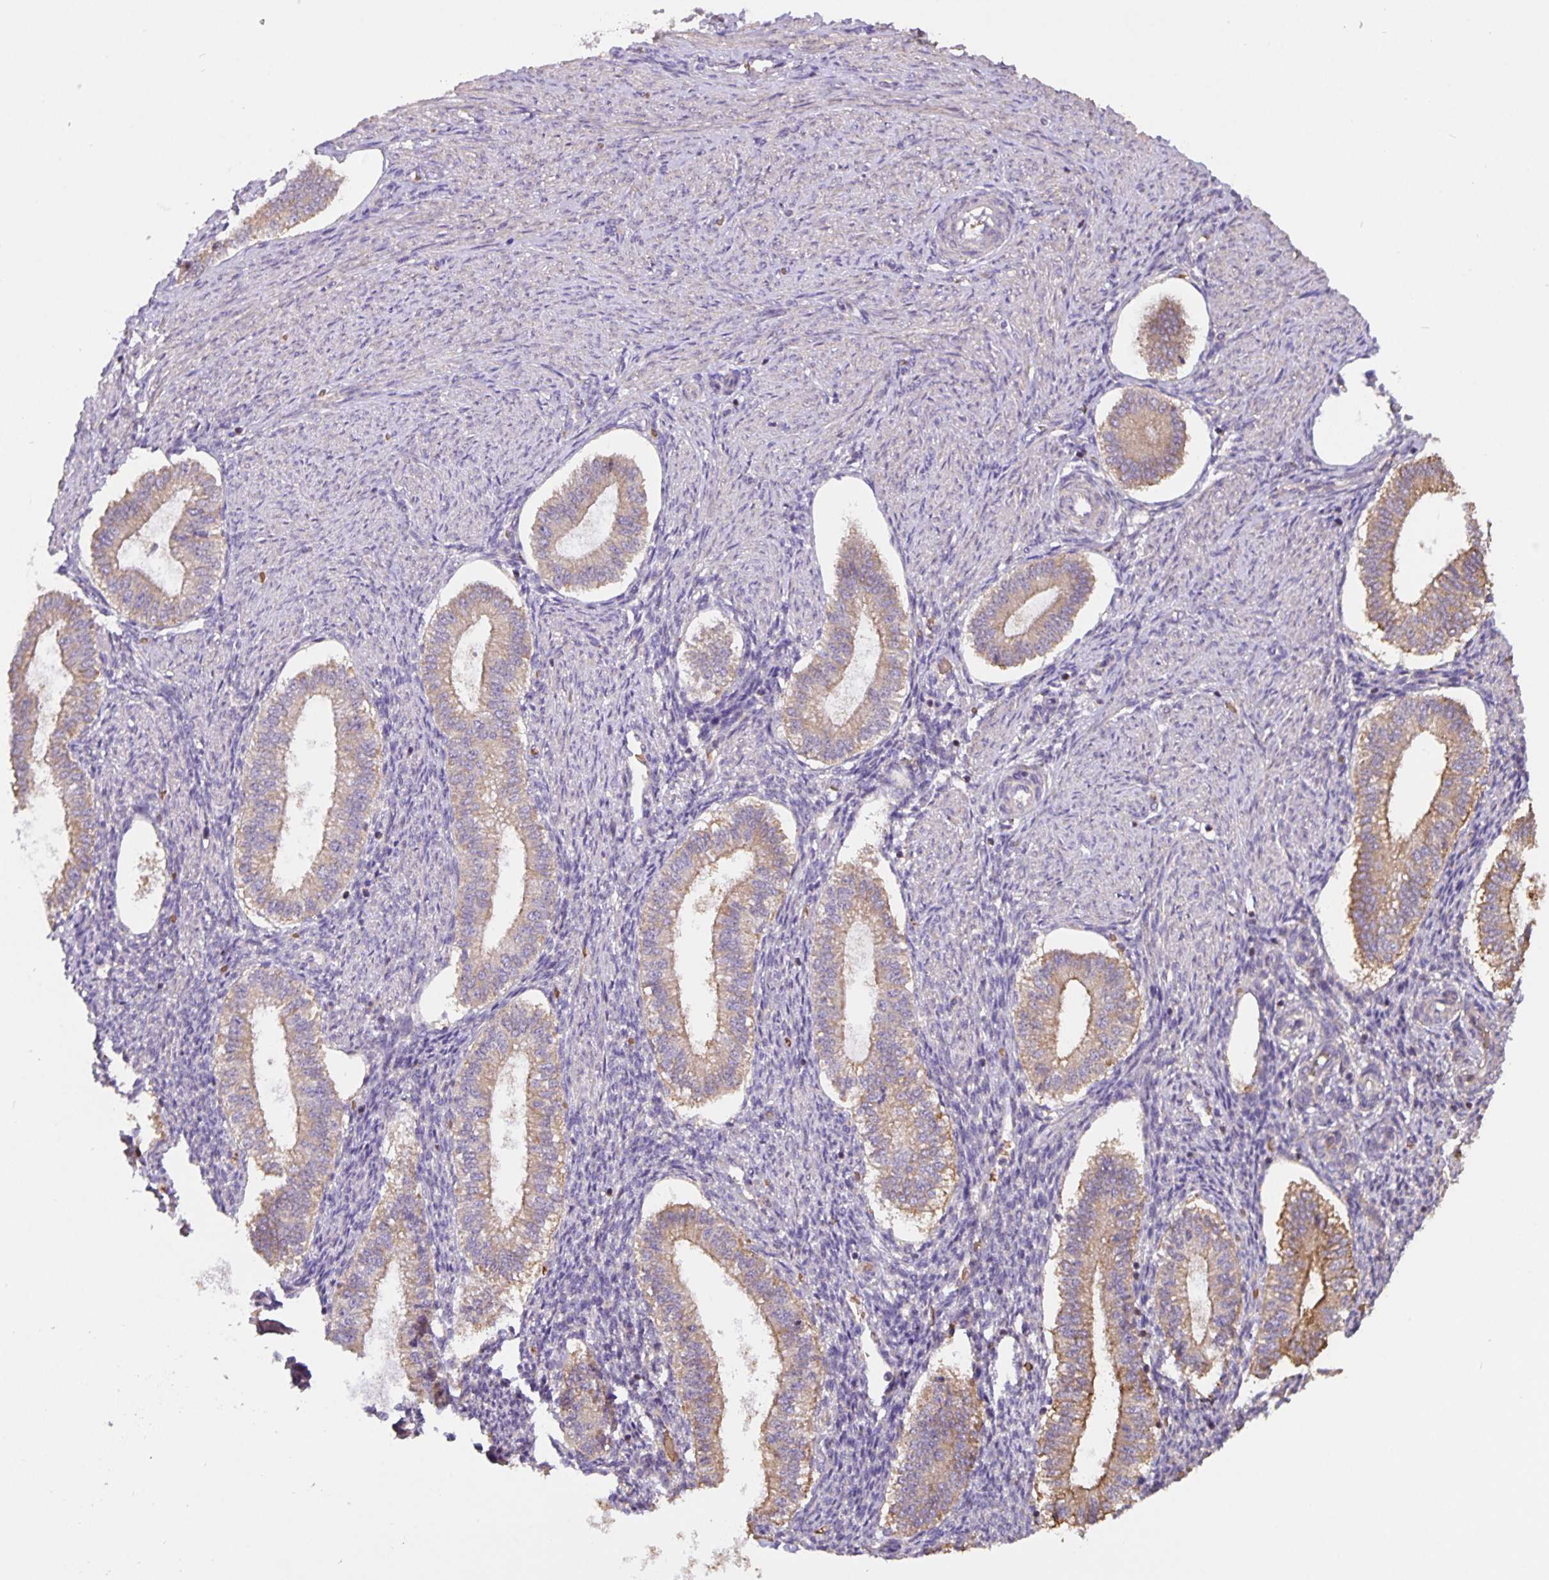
{"staining": {"intensity": "weak", "quantity": "<25%", "location": "cytoplasmic/membranous"}, "tissue": "endometrium", "cell_type": "Cells in endometrial stroma", "image_type": "normal", "snomed": [{"axis": "morphology", "description": "Normal tissue, NOS"}, {"axis": "topography", "description": "Endometrium"}], "caption": "Immunohistochemistry (IHC) image of normal endometrium: endometrium stained with DAB (3,3'-diaminobenzidine) exhibits no significant protein staining in cells in endometrial stroma. (IHC, brightfield microscopy, high magnification).", "gene": "TMEM71", "patient": {"sex": "female", "age": 25}}